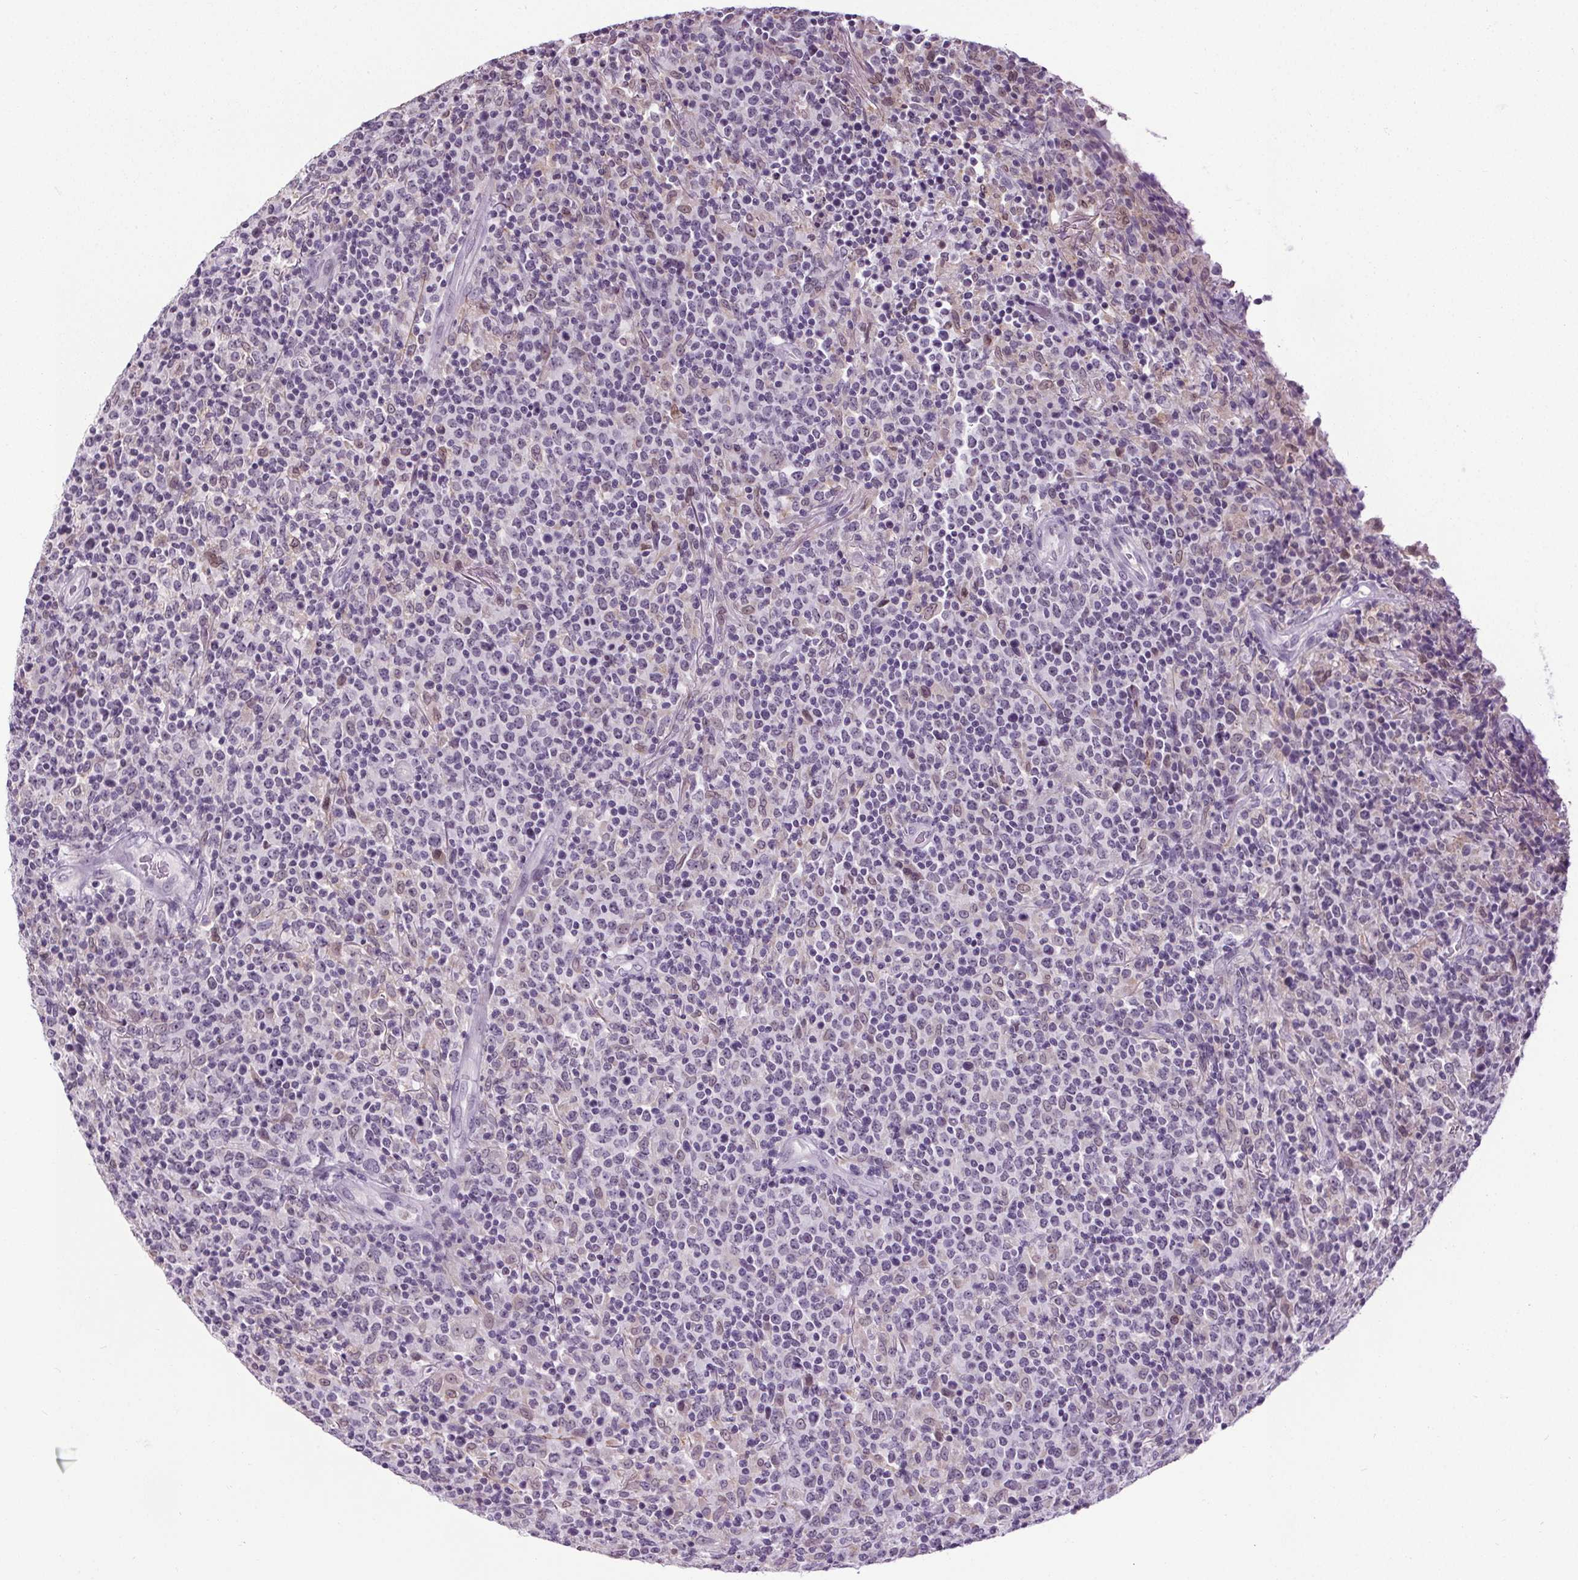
{"staining": {"intensity": "negative", "quantity": "none", "location": "none"}, "tissue": "lymphoma", "cell_type": "Tumor cells", "image_type": "cancer", "snomed": [{"axis": "morphology", "description": "Malignant lymphoma, non-Hodgkin's type, High grade"}, {"axis": "topography", "description": "Lung"}], "caption": "High magnification brightfield microscopy of malignant lymphoma, non-Hodgkin's type (high-grade) stained with DAB (brown) and counterstained with hematoxylin (blue): tumor cells show no significant staining.", "gene": "TMEM240", "patient": {"sex": "male", "age": 79}}